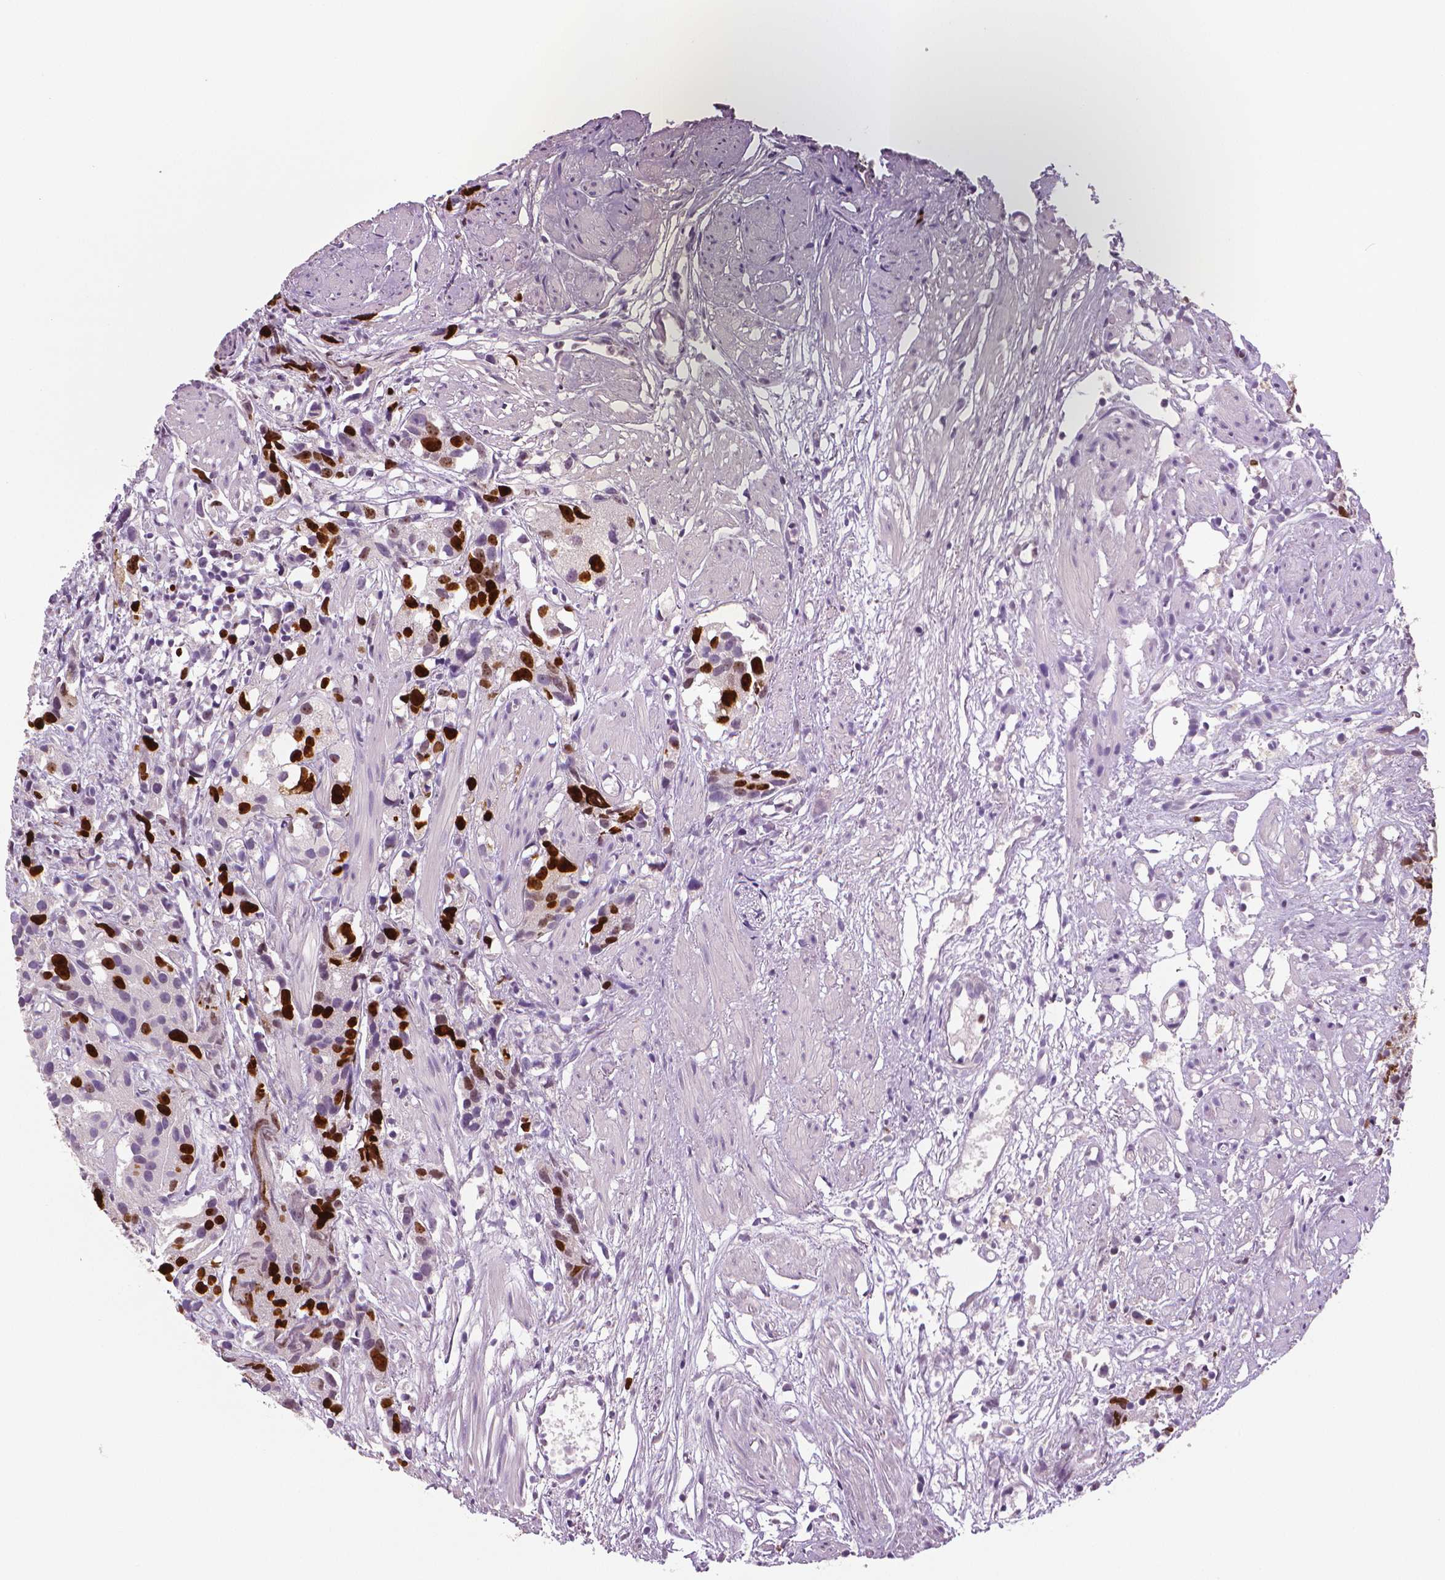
{"staining": {"intensity": "strong", "quantity": "25%-75%", "location": "nuclear"}, "tissue": "prostate cancer", "cell_type": "Tumor cells", "image_type": "cancer", "snomed": [{"axis": "morphology", "description": "Adenocarcinoma, High grade"}, {"axis": "topography", "description": "Prostate"}], "caption": "About 25%-75% of tumor cells in prostate cancer reveal strong nuclear protein staining as visualized by brown immunohistochemical staining.", "gene": "MKI67", "patient": {"sex": "male", "age": 68}}